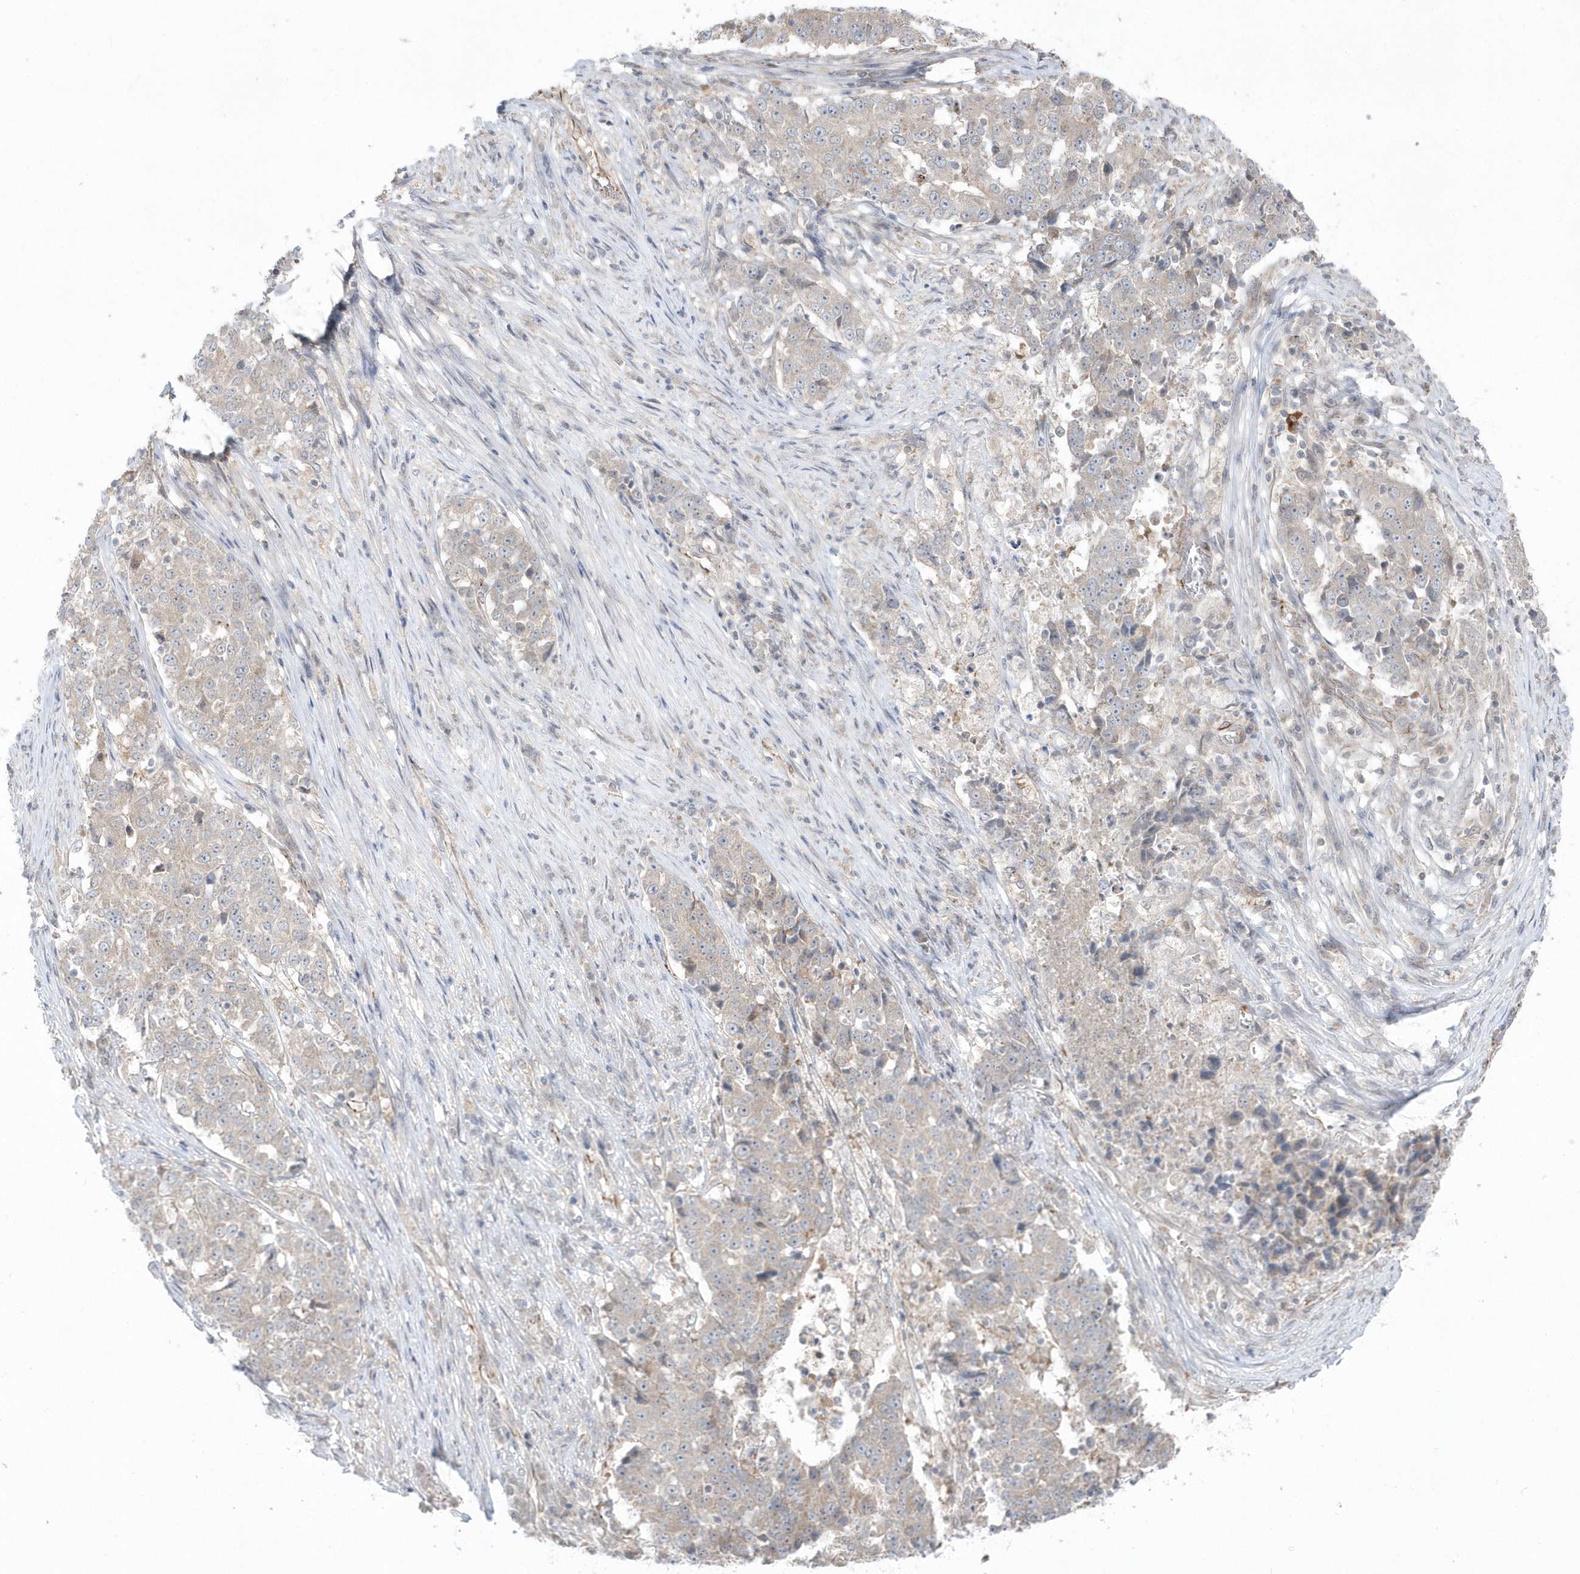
{"staining": {"intensity": "negative", "quantity": "none", "location": "none"}, "tissue": "stomach cancer", "cell_type": "Tumor cells", "image_type": "cancer", "snomed": [{"axis": "morphology", "description": "Adenocarcinoma, NOS"}, {"axis": "topography", "description": "Stomach"}], "caption": "High power microscopy micrograph of an IHC photomicrograph of adenocarcinoma (stomach), revealing no significant positivity in tumor cells.", "gene": "DHX57", "patient": {"sex": "male", "age": 59}}